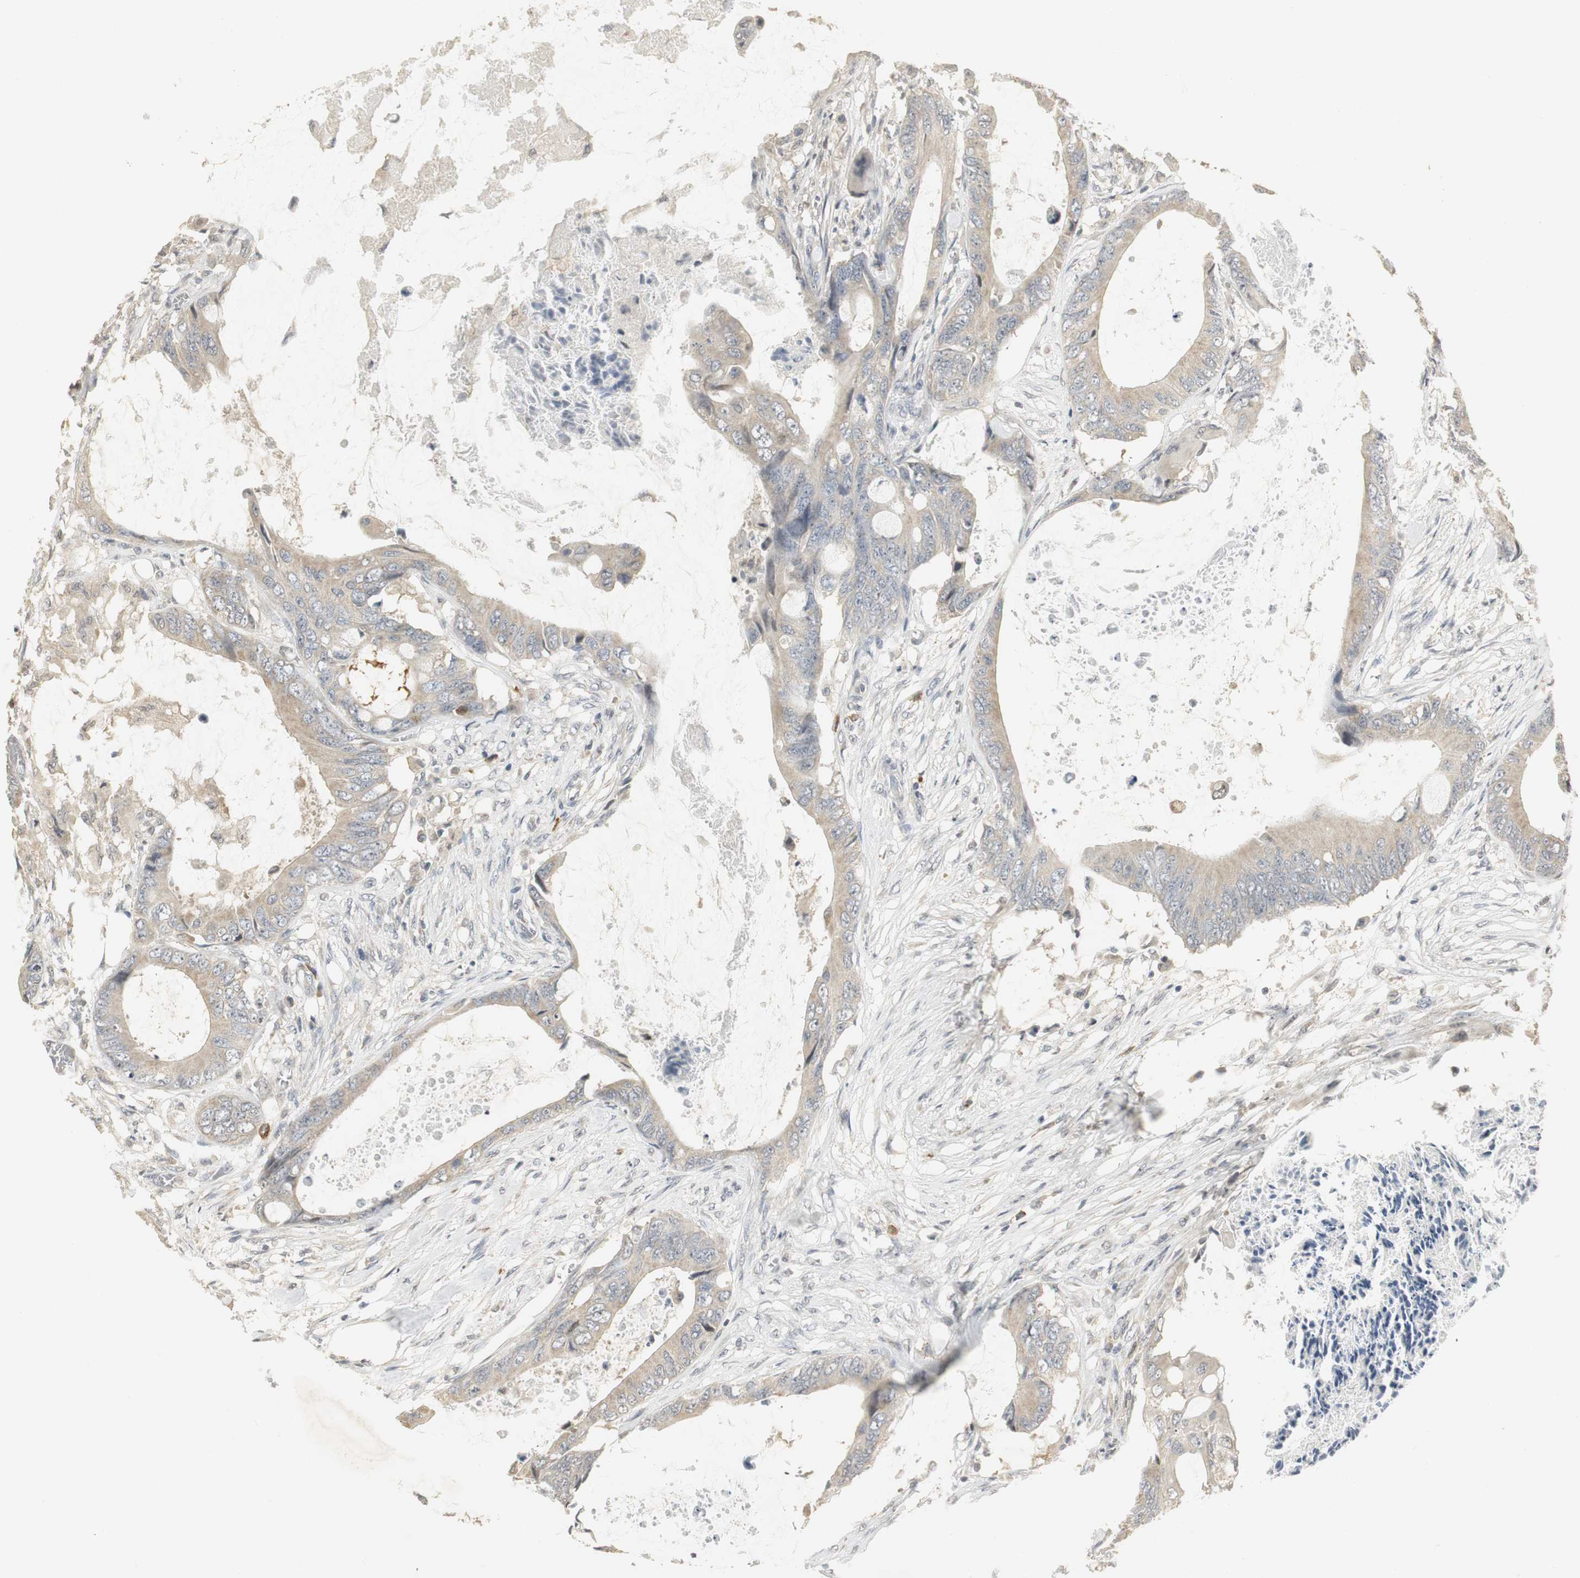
{"staining": {"intensity": "weak", "quantity": ">75%", "location": "cytoplasmic/membranous"}, "tissue": "colorectal cancer", "cell_type": "Tumor cells", "image_type": "cancer", "snomed": [{"axis": "morphology", "description": "Normal tissue, NOS"}, {"axis": "morphology", "description": "Adenocarcinoma, NOS"}, {"axis": "topography", "description": "Rectum"}, {"axis": "topography", "description": "Peripheral nerve tissue"}], "caption": "Immunohistochemical staining of colorectal cancer shows low levels of weak cytoplasmic/membranous protein staining in approximately >75% of tumor cells.", "gene": "ELOA", "patient": {"sex": "female", "age": 77}}